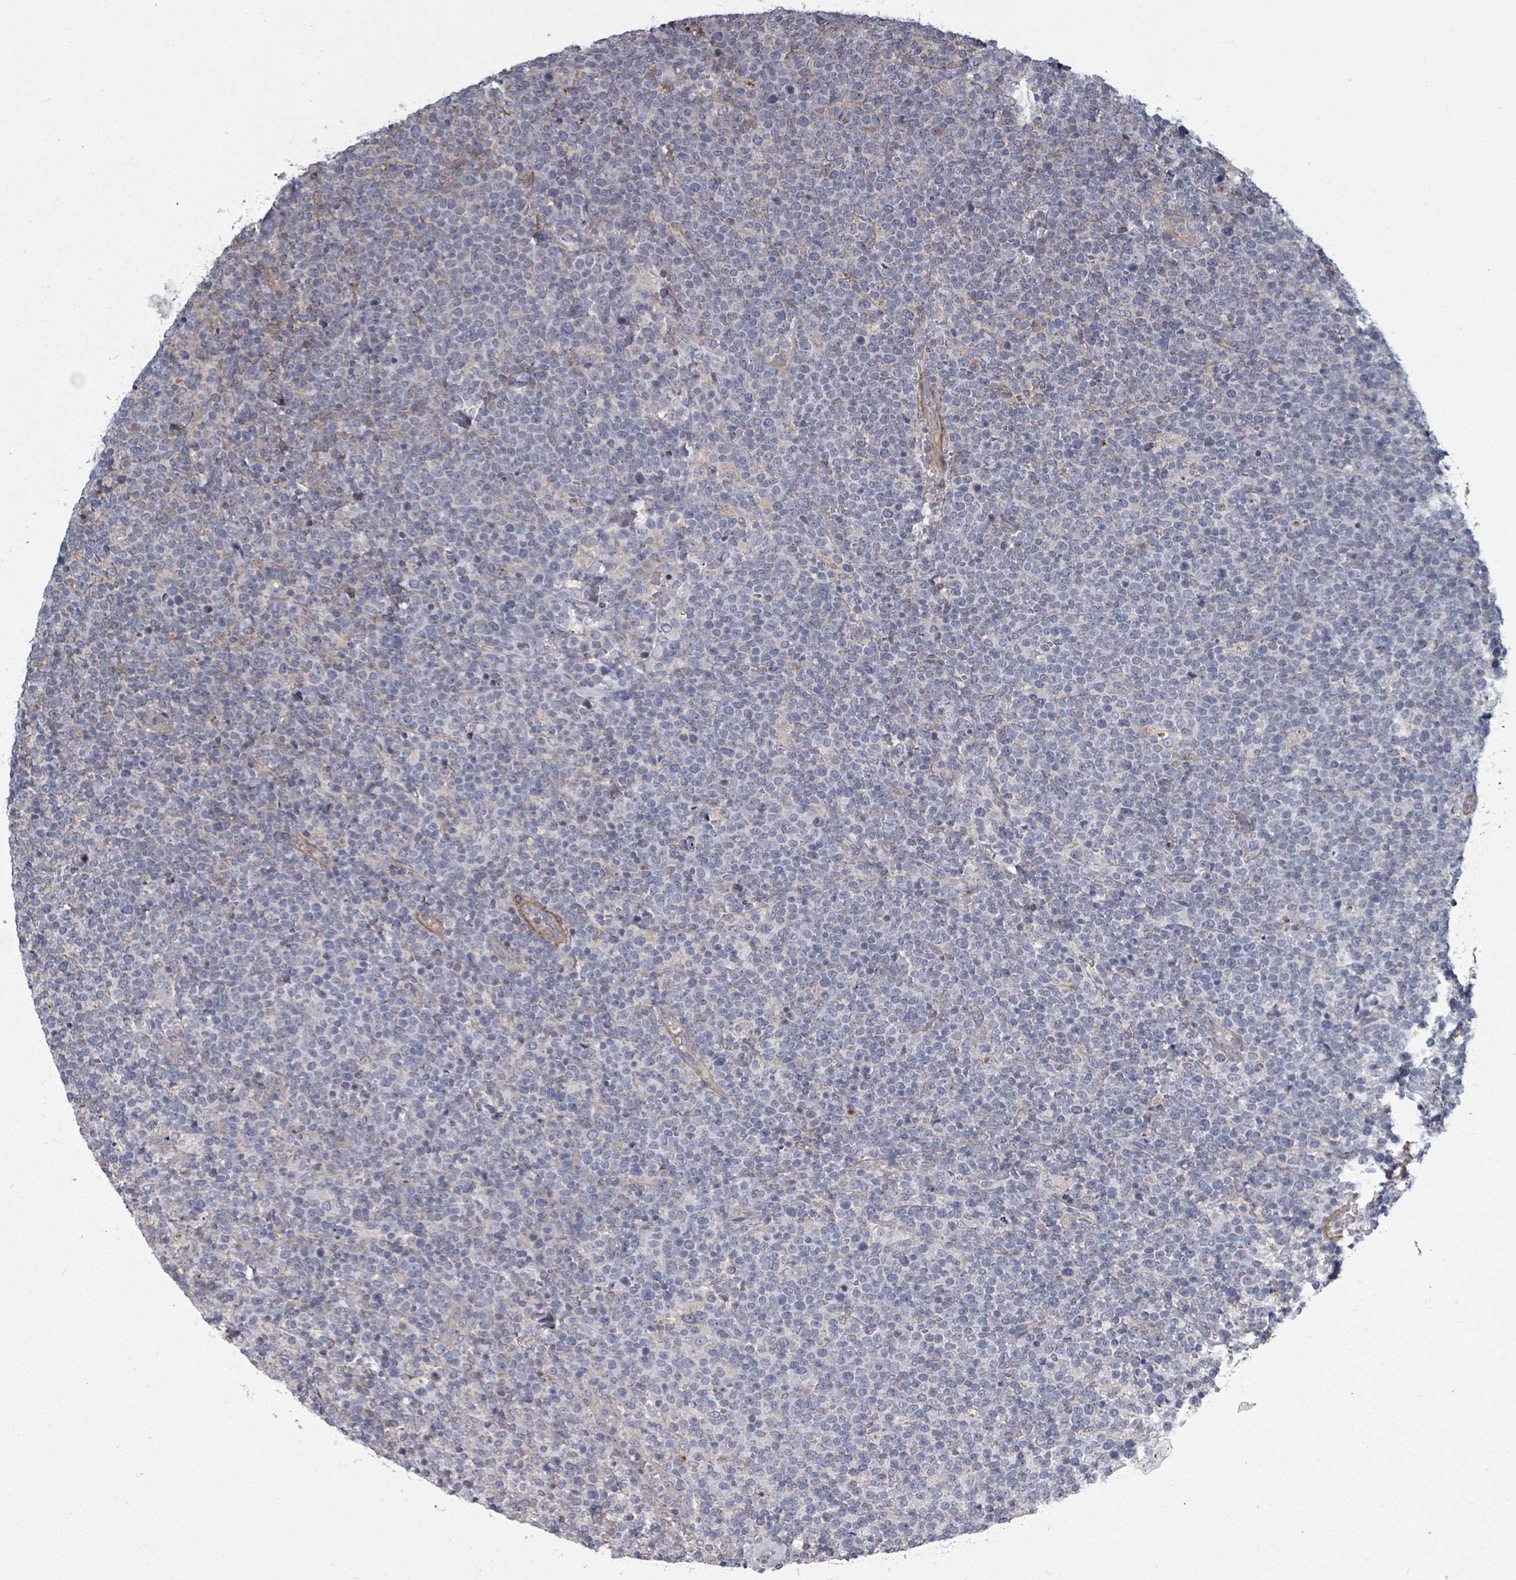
{"staining": {"intensity": "negative", "quantity": "none", "location": "none"}, "tissue": "lymphoma", "cell_type": "Tumor cells", "image_type": "cancer", "snomed": [{"axis": "morphology", "description": "Malignant lymphoma, non-Hodgkin's type, High grade"}, {"axis": "topography", "description": "Lymph node"}], "caption": "Lymphoma stained for a protein using IHC shows no expression tumor cells.", "gene": "ADCK1", "patient": {"sex": "male", "age": 61}}